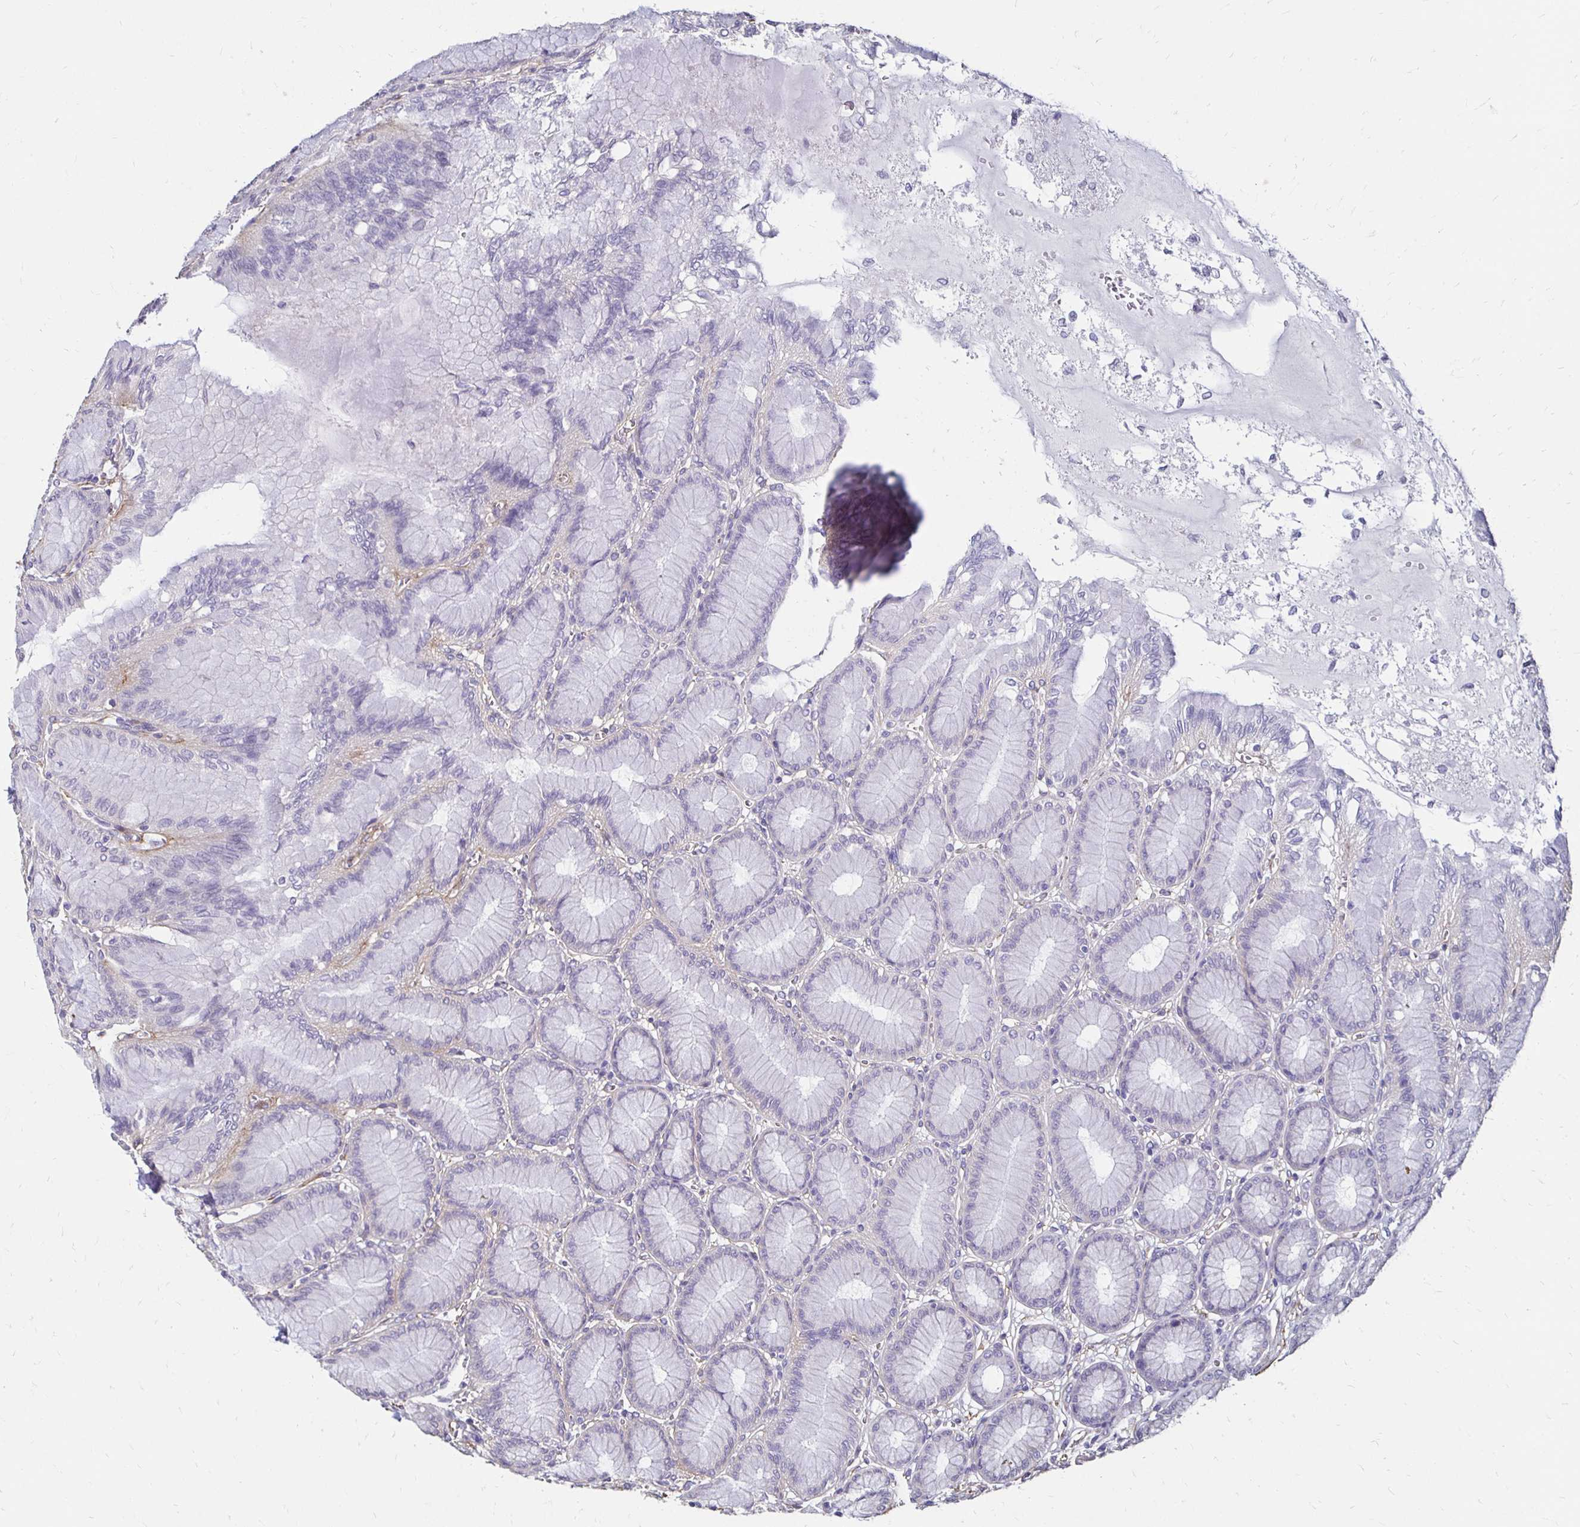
{"staining": {"intensity": "negative", "quantity": "none", "location": "none"}, "tissue": "stomach", "cell_type": "Glandular cells", "image_type": "normal", "snomed": [{"axis": "morphology", "description": "Normal tissue, NOS"}, {"axis": "topography", "description": "Stomach"}, {"axis": "topography", "description": "Stomach, lower"}], "caption": "Immunohistochemistry image of normal stomach: stomach stained with DAB reveals no significant protein expression in glandular cells. (DAB (3,3'-diaminobenzidine) immunohistochemistry, high magnification).", "gene": "ITGB1", "patient": {"sex": "male", "age": 76}}